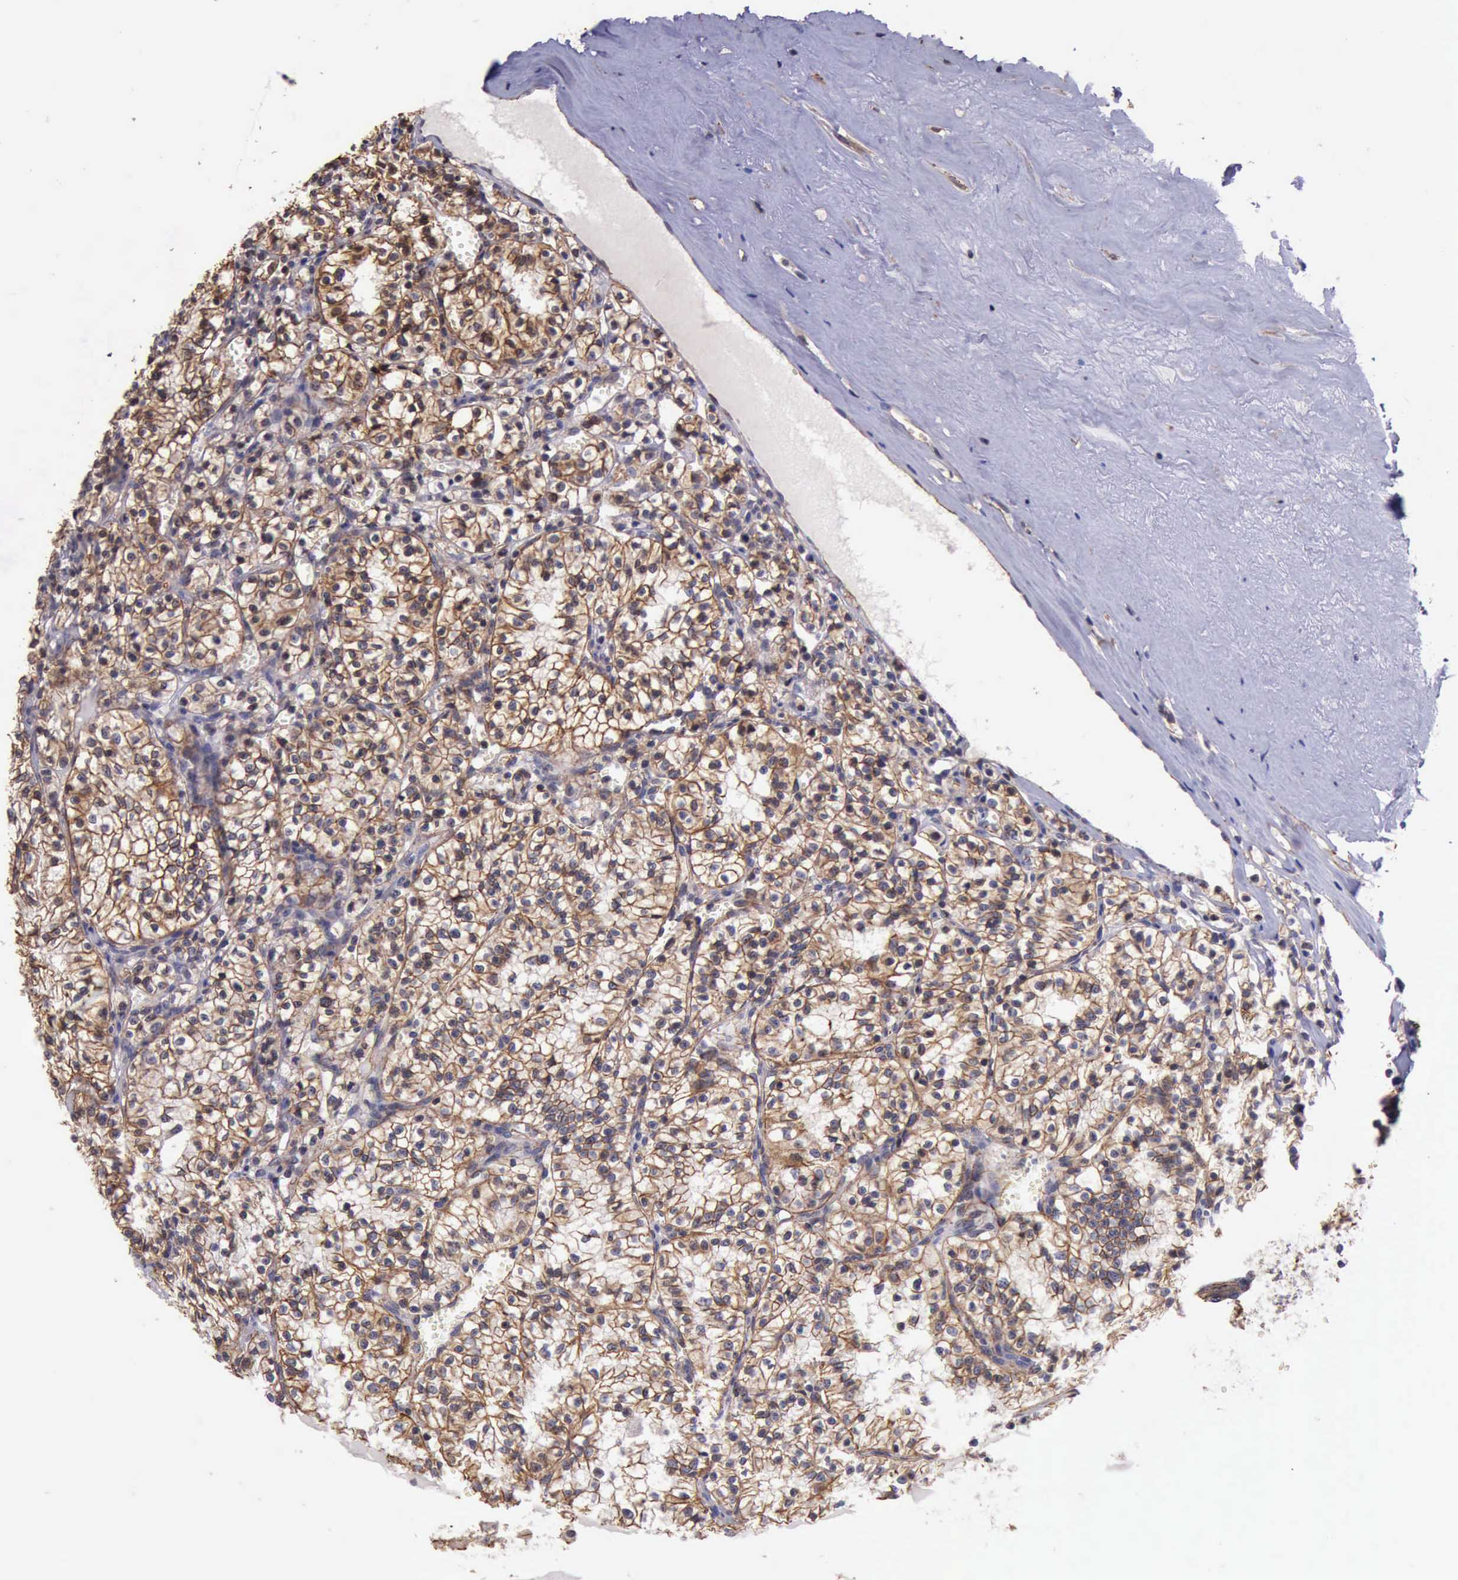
{"staining": {"intensity": "moderate", "quantity": ">75%", "location": "cytoplasmic/membranous"}, "tissue": "renal cancer", "cell_type": "Tumor cells", "image_type": "cancer", "snomed": [{"axis": "morphology", "description": "Adenocarcinoma, NOS"}, {"axis": "topography", "description": "Kidney"}], "caption": "A photomicrograph of human renal adenocarcinoma stained for a protein shows moderate cytoplasmic/membranous brown staining in tumor cells.", "gene": "CTNNB1", "patient": {"sex": "male", "age": 61}}